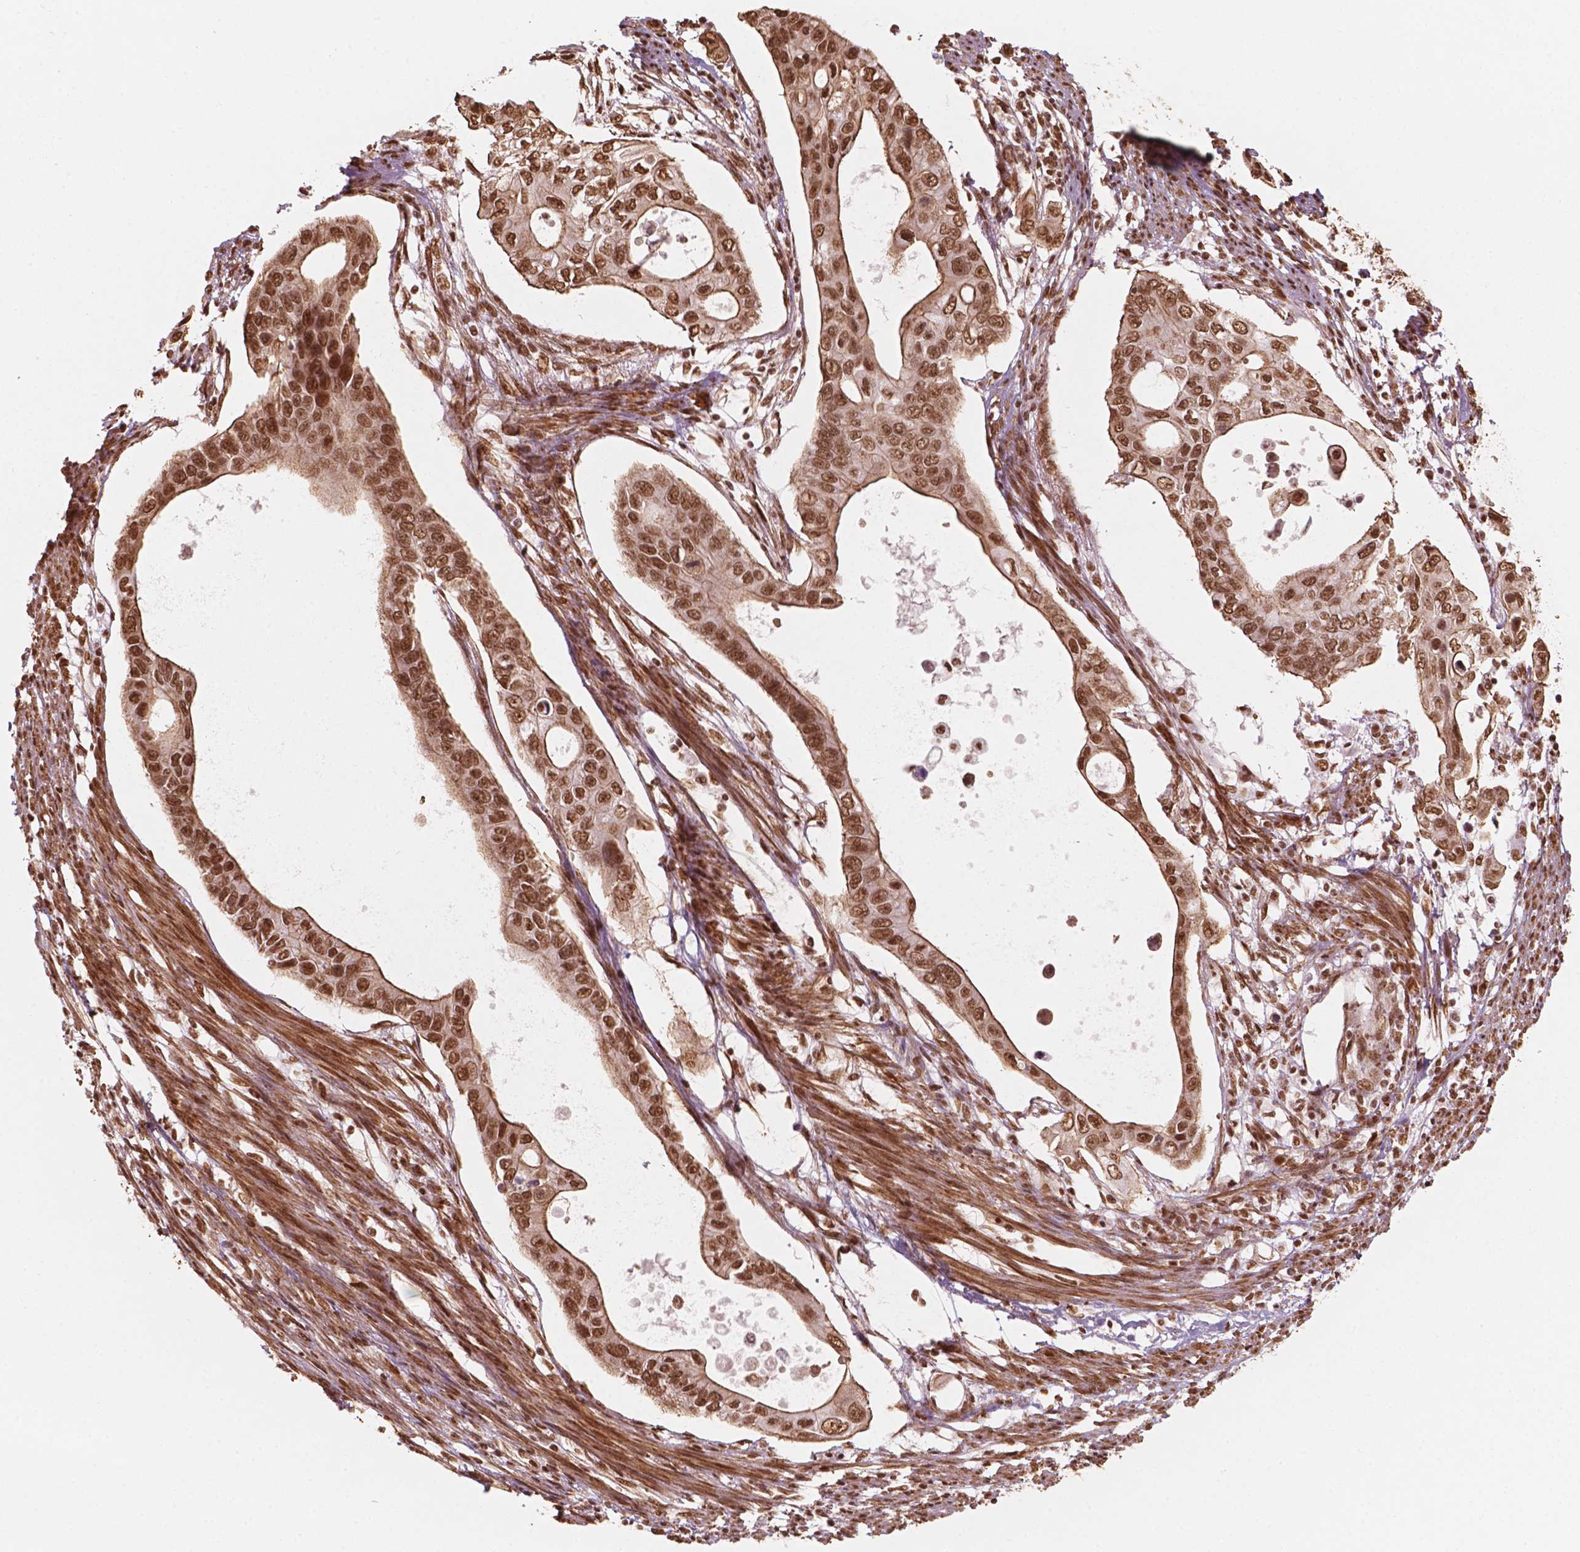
{"staining": {"intensity": "moderate", "quantity": ">75%", "location": "nuclear"}, "tissue": "pancreatic cancer", "cell_type": "Tumor cells", "image_type": "cancer", "snomed": [{"axis": "morphology", "description": "Adenocarcinoma, NOS"}, {"axis": "topography", "description": "Pancreas"}], "caption": "Immunohistochemistry (IHC) histopathology image of neoplastic tissue: adenocarcinoma (pancreatic) stained using IHC demonstrates medium levels of moderate protein expression localized specifically in the nuclear of tumor cells, appearing as a nuclear brown color.", "gene": "GTF3C5", "patient": {"sex": "female", "age": 63}}